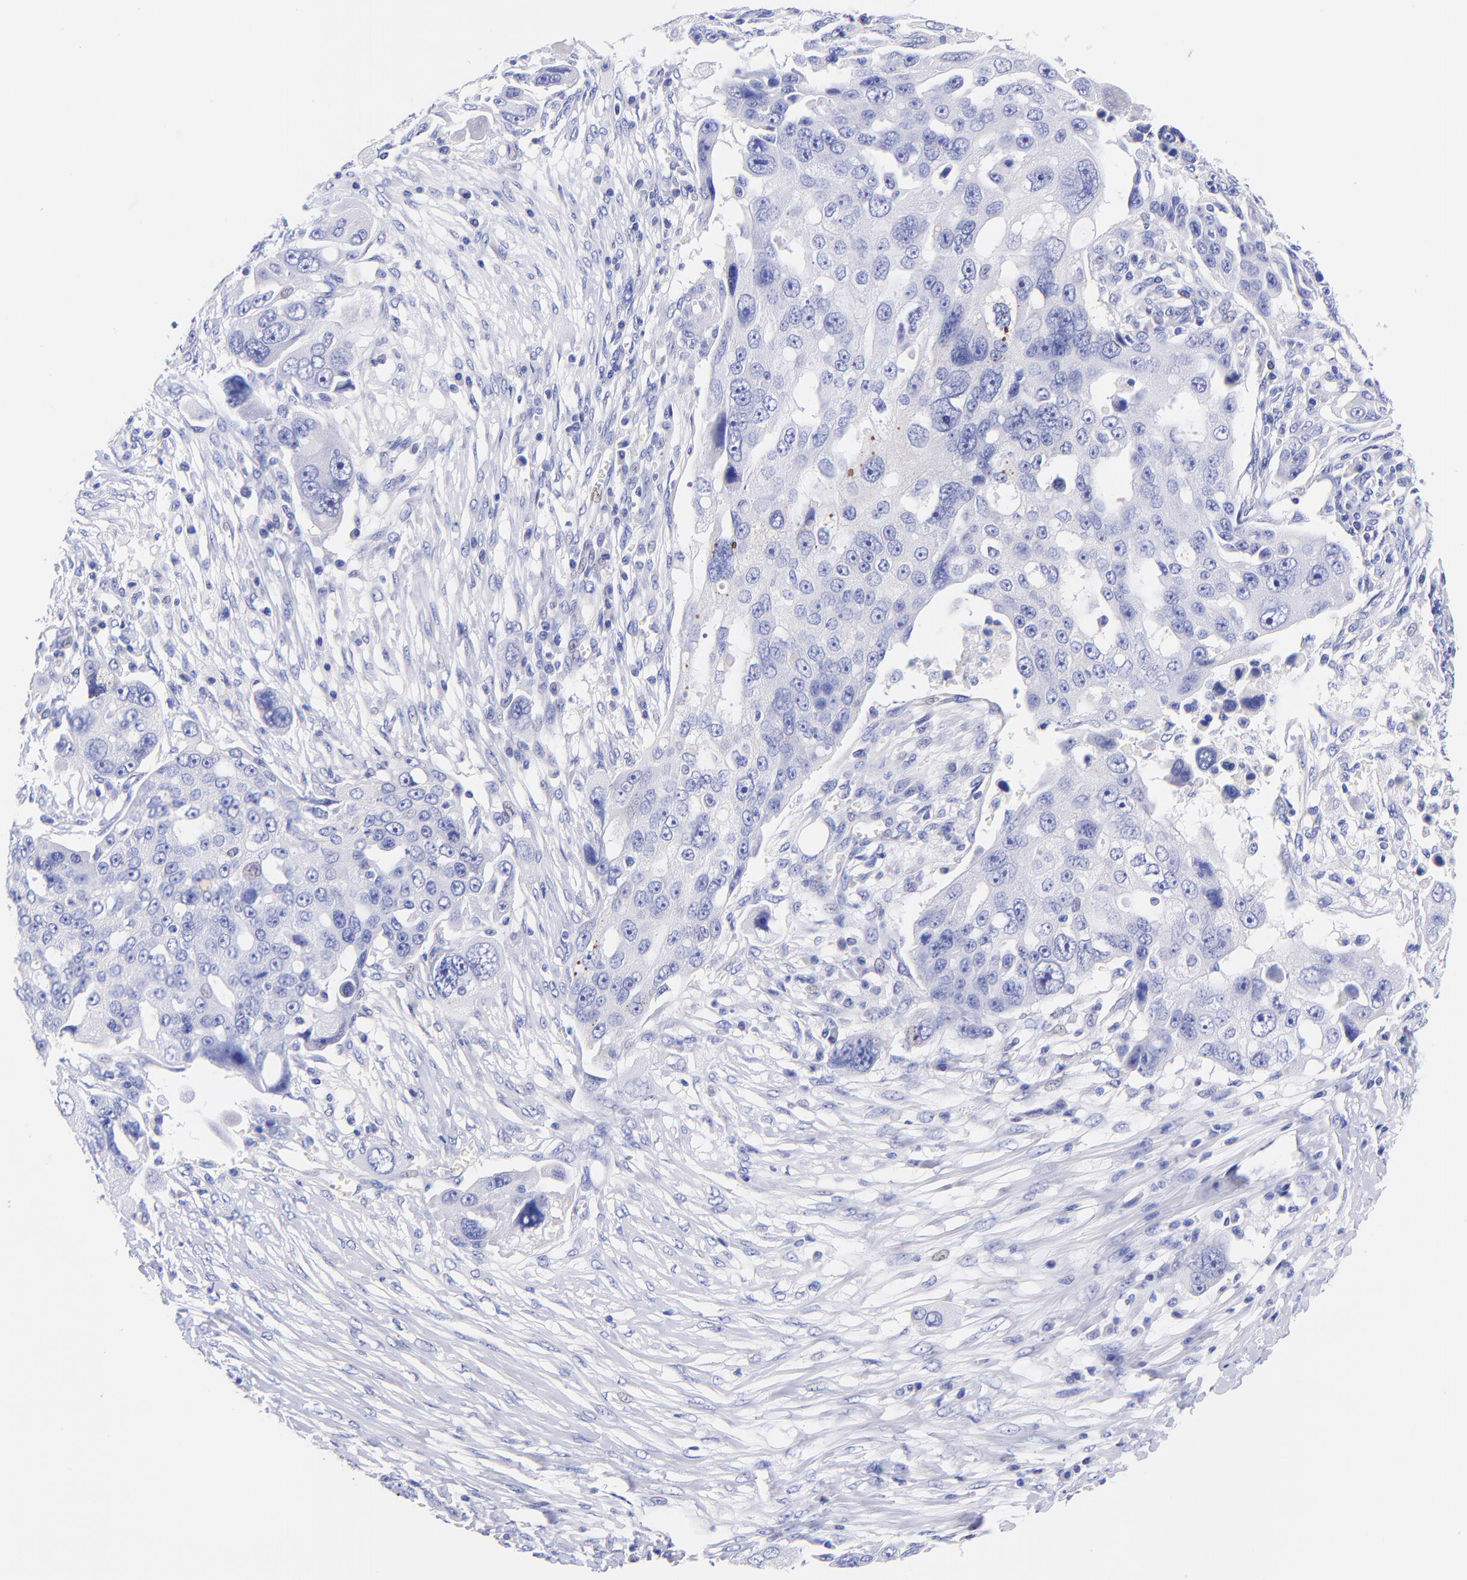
{"staining": {"intensity": "negative", "quantity": "none", "location": "none"}, "tissue": "ovarian cancer", "cell_type": "Tumor cells", "image_type": "cancer", "snomed": [{"axis": "morphology", "description": "Carcinoma, endometroid"}, {"axis": "topography", "description": "Ovary"}], "caption": "Endometroid carcinoma (ovarian) stained for a protein using IHC shows no expression tumor cells.", "gene": "GPHN", "patient": {"sex": "female", "age": 75}}